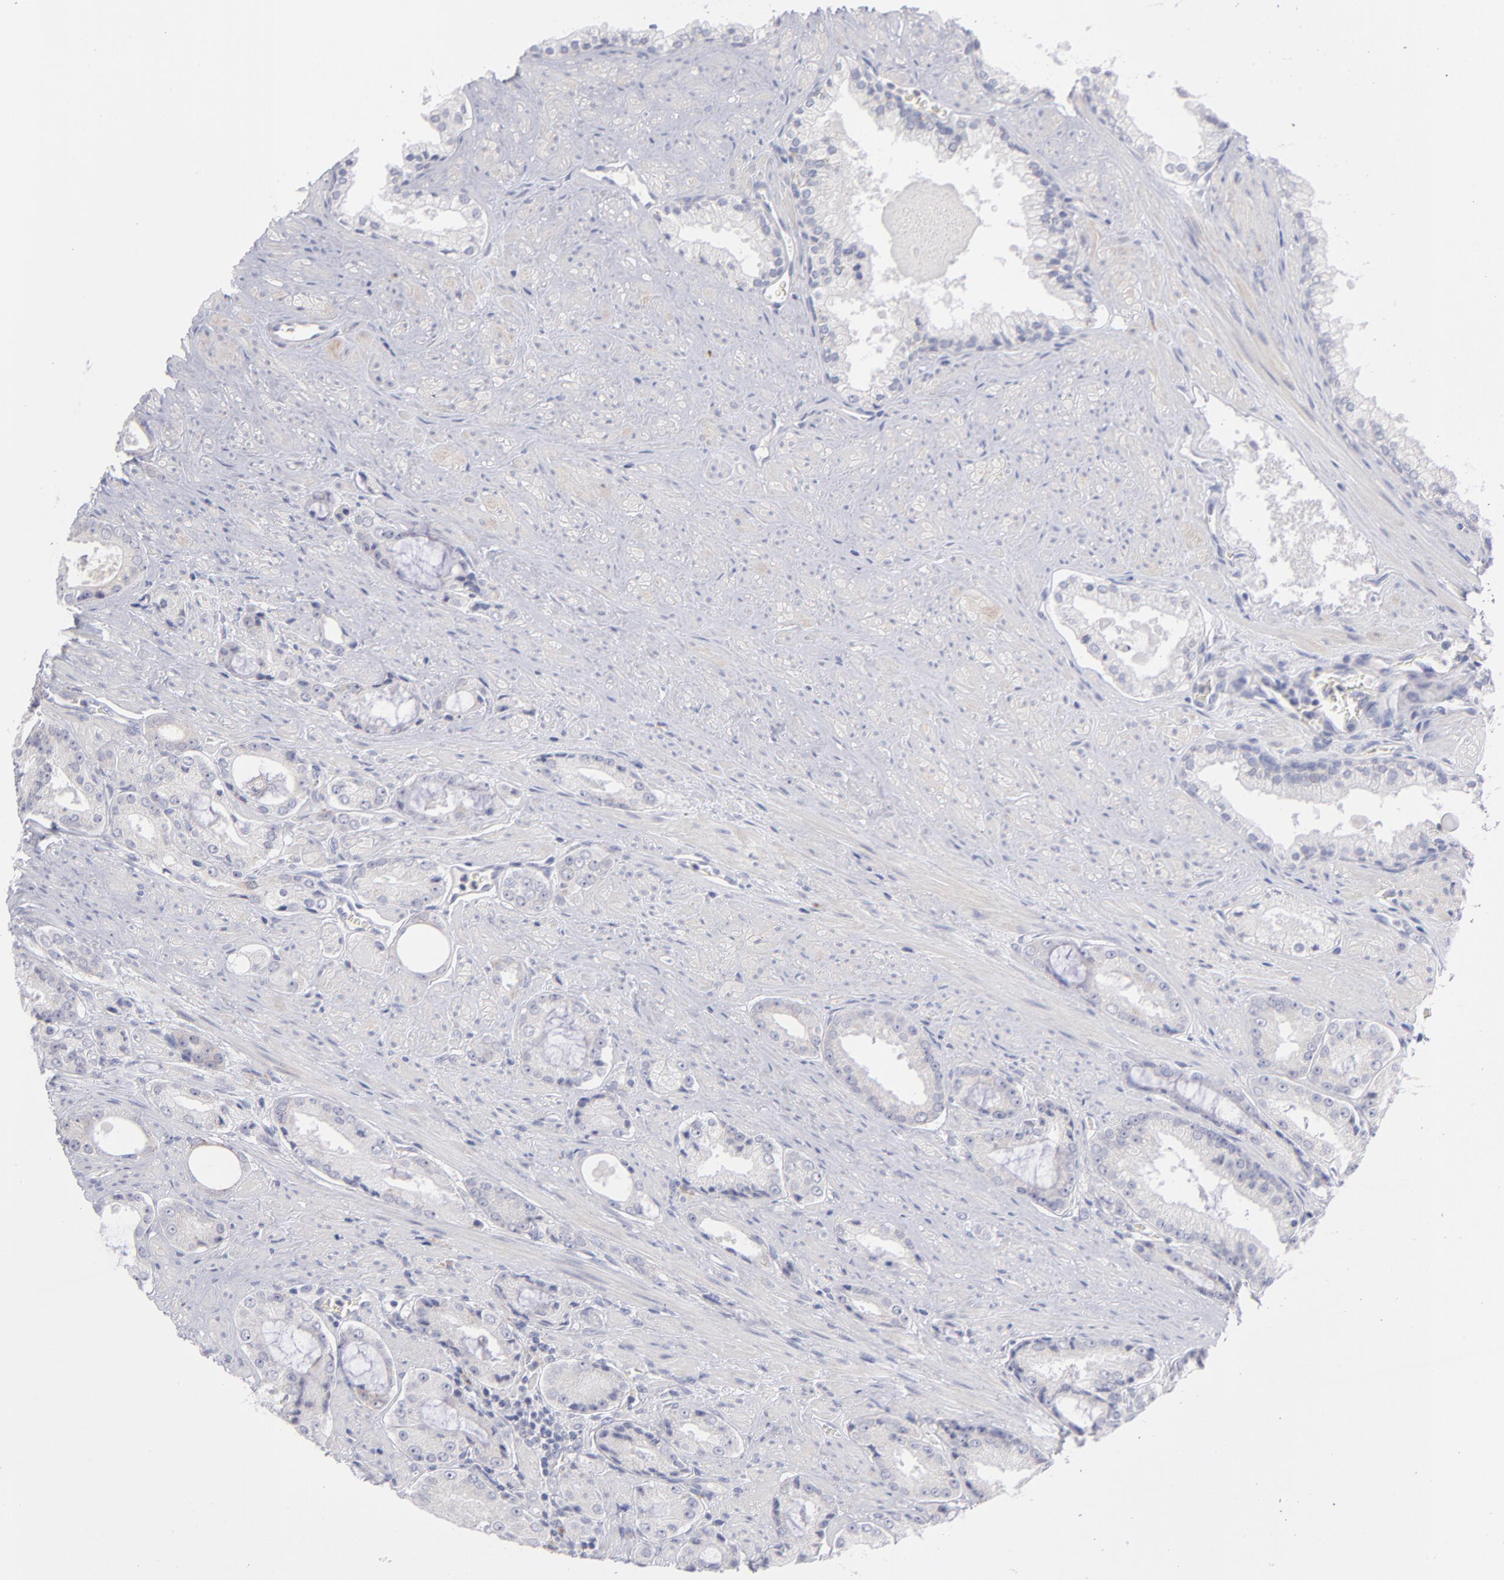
{"staining": {"intensity": "negative", "quantity": "none", "location": "none"}, "tissue": "prostate cancer", "cell_type": "Tumor cells", "image_type": "cancer", "snomed": [{"axis": "morphology", "description": "Adenocarcinoma, Medium grade"}, {"axis": "topography", "description": "Prostate"}], "caption": "The image exhibits no significant positivity in tumor cells of adenocarcinoma (medium-grade) (prostate).", "gene": "MTHFD2", "patient": {"sex": "male", "age": 60}}